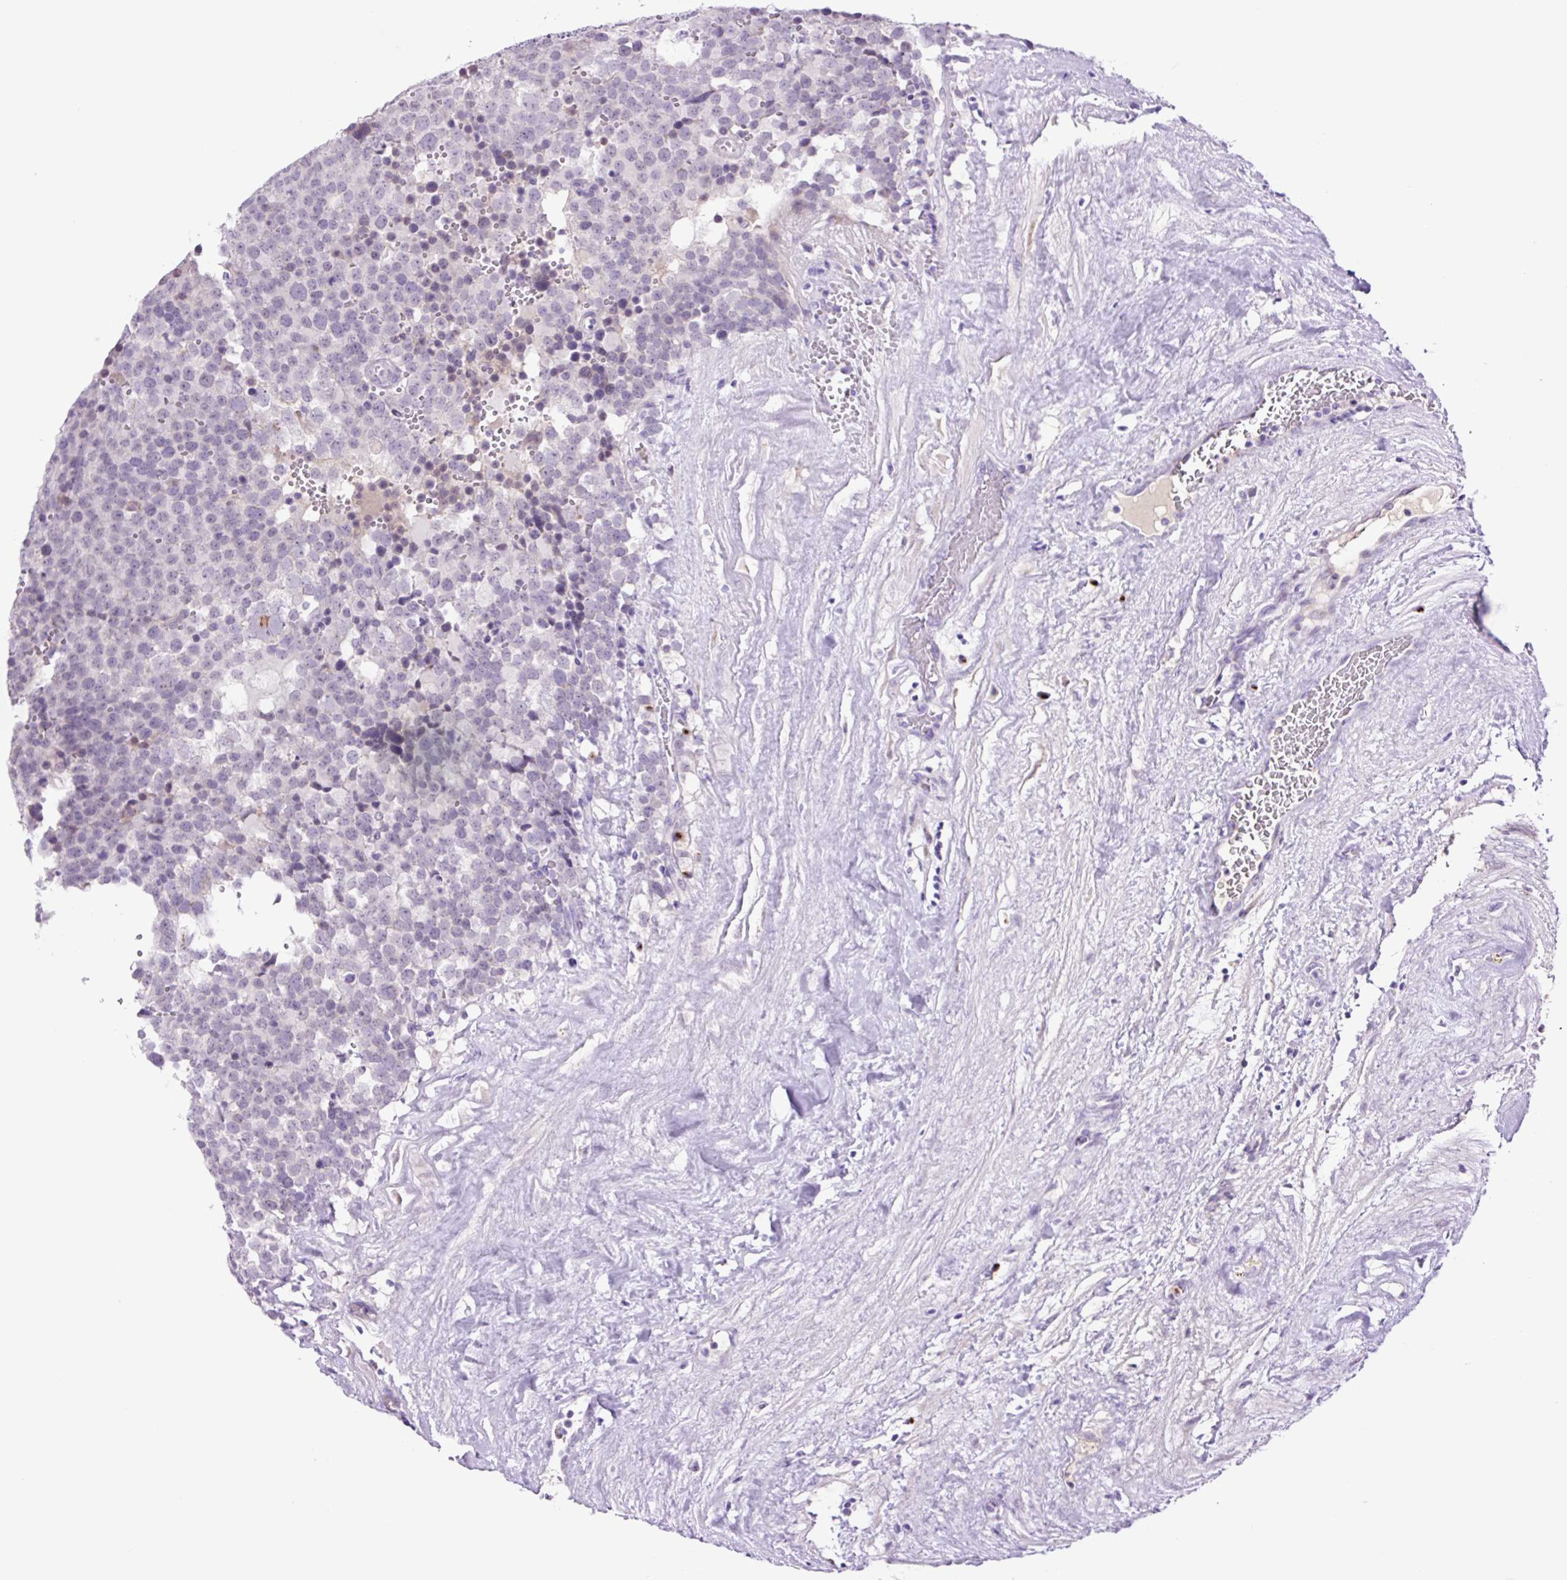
{"staining": {"intensity": "negative", "quantity": "none", "location": "none"}, "tissue": "testis cancer", "cell_type": "Tumor cells", "image_type": "cancer", "snomed": [{"axis": "morphology", "description": "Seminoma, NOS"}, {"axis": "topography", "description": "Testis"}], "caption": "Immunohistochemical staining of human testis cancer (seminoma) displays no significant positivity in tumor cells. Brightfield microscopy of immunohistochemistry stained with DAB (brown) and hematoxylin (blue), captured at high magnification.", "gene": "MFSD3", "patient": {"sex": "male", "age": 71}}